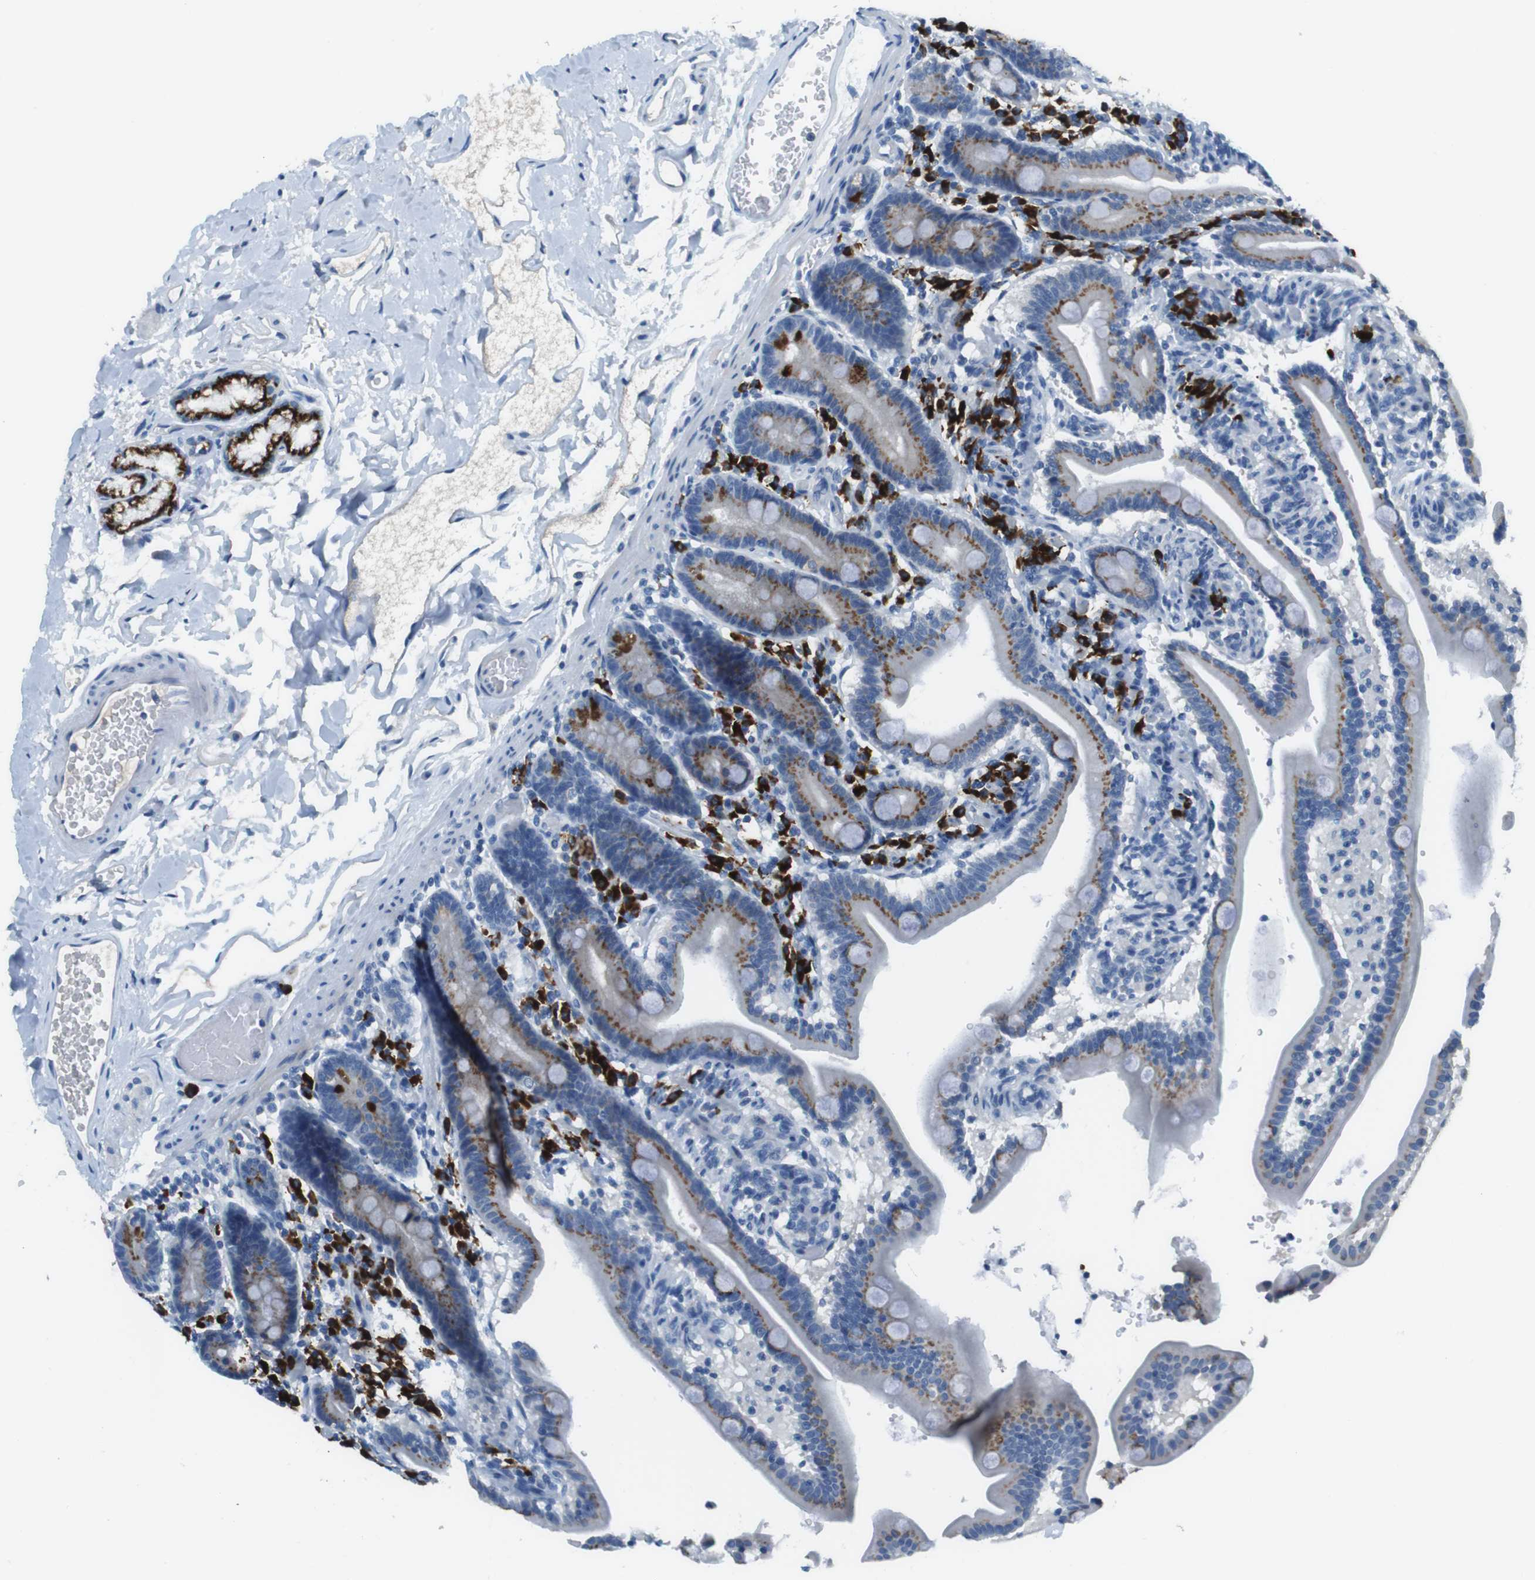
{"staining": {"intensity": "moderate", "quantity": ">75%", "location": "cytoplasmic/membranous"}, "tissue": "duodenum", "cell_type": "Glandular cells", "image_type": "normal", "snomed": [{"axis": "morphology", "description": "Normal tissue, NOS"}, {"axis": "topography", "description": "Duodenum"}], "caption": "A histopathology image of human duodenum stained for a protein displays moderate cytoplasmic/membranous brown staining in glandular cells.", "gene": "SLC35A3", "patient": {"sex": "male", "age": 54}}